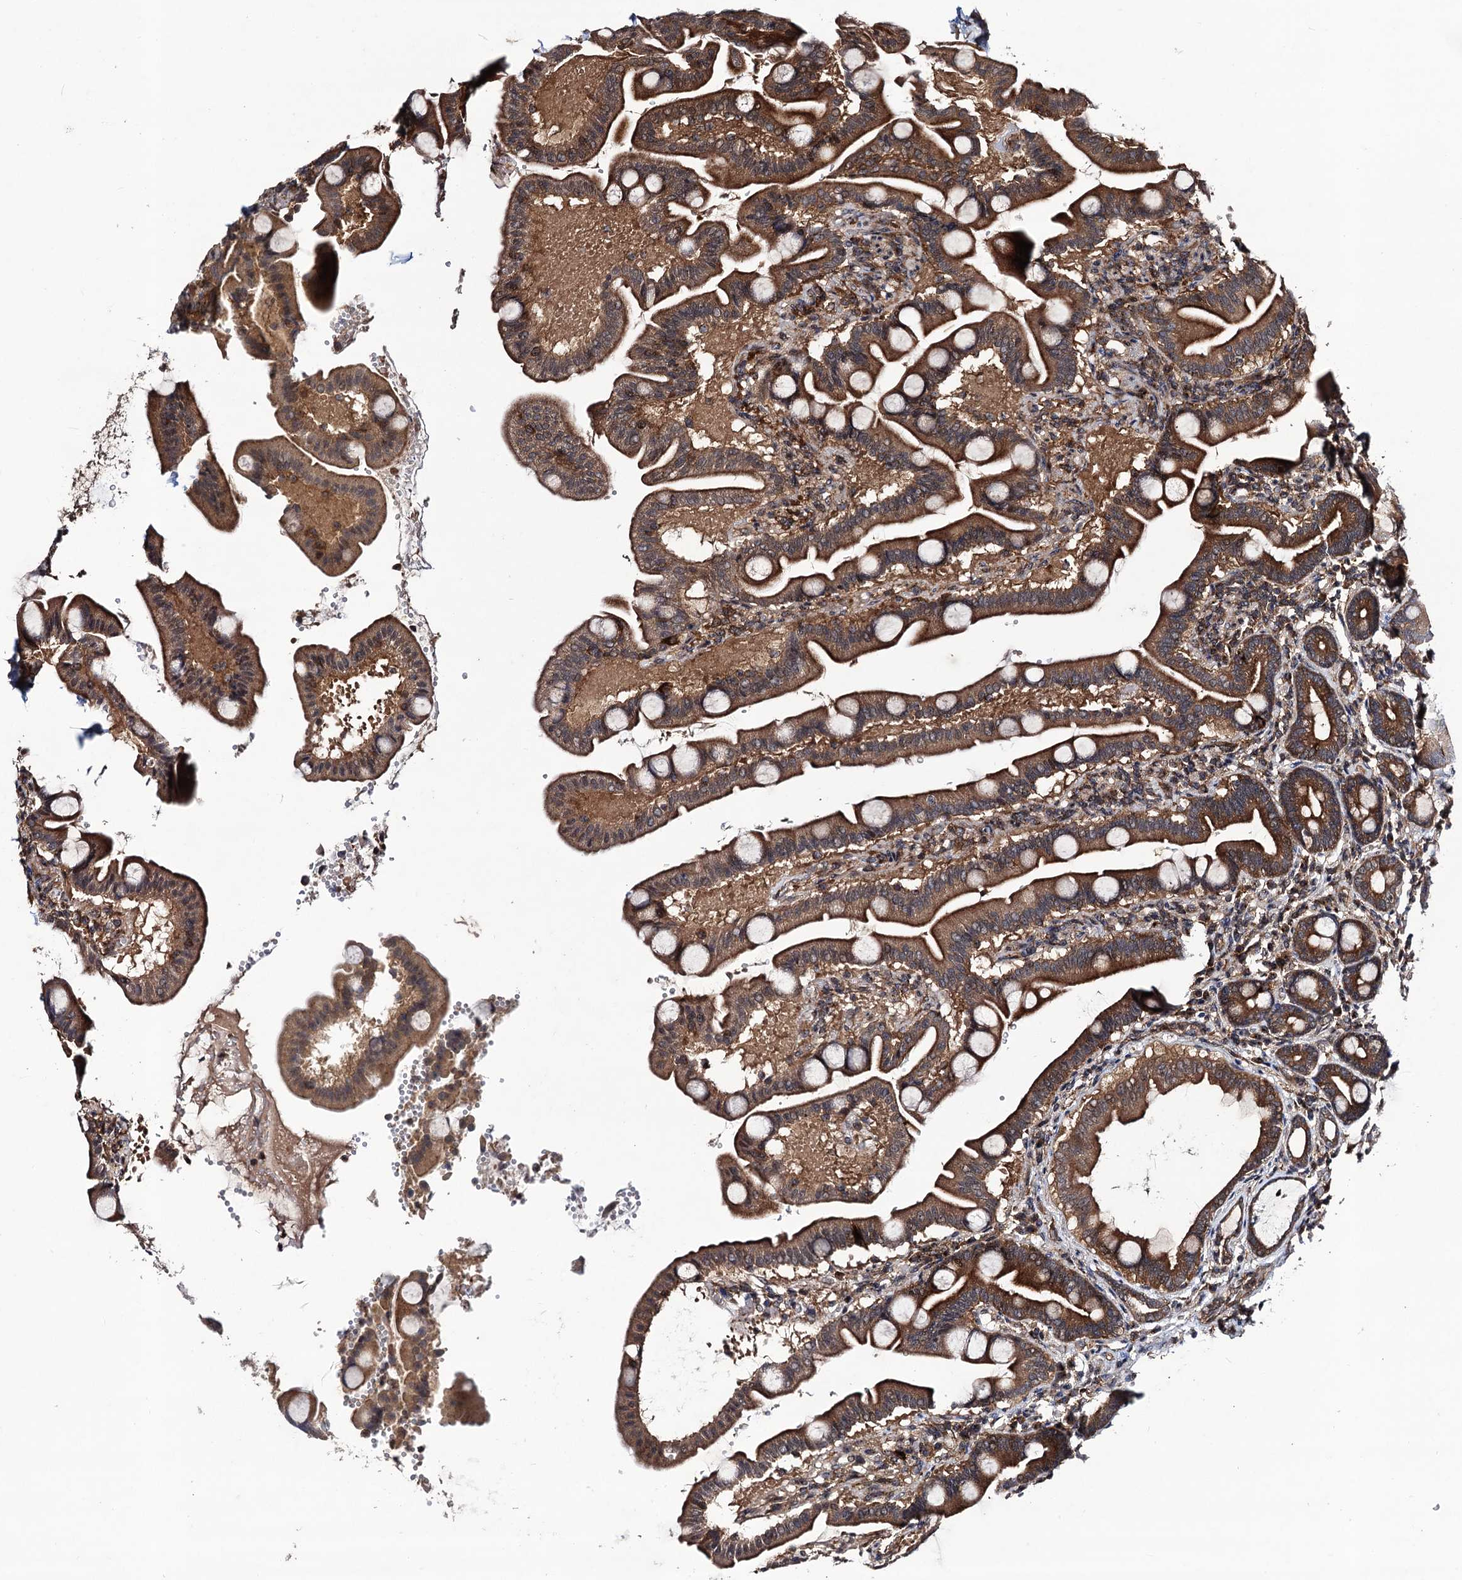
{"staining": {"intensity": "moderate", "quantity": ">75%", "location": "cytoplasmic/membranous"}, "tissue": "duodenum", "cell_type": "Glandular cells", "image_type": "normal", "snomed": [{"axis": "morphology", "description": "Normal tissue, NOS"}, {"axis": "topography", "description": "Duodenum"}], "caption": "The immunohistochemical stain highlights moderate cytoplasmic/membranous expression in glandular cells of unremarkable duodenum.", "gene": "KXD1", "patient": {"sex": "male", "age": 54}}